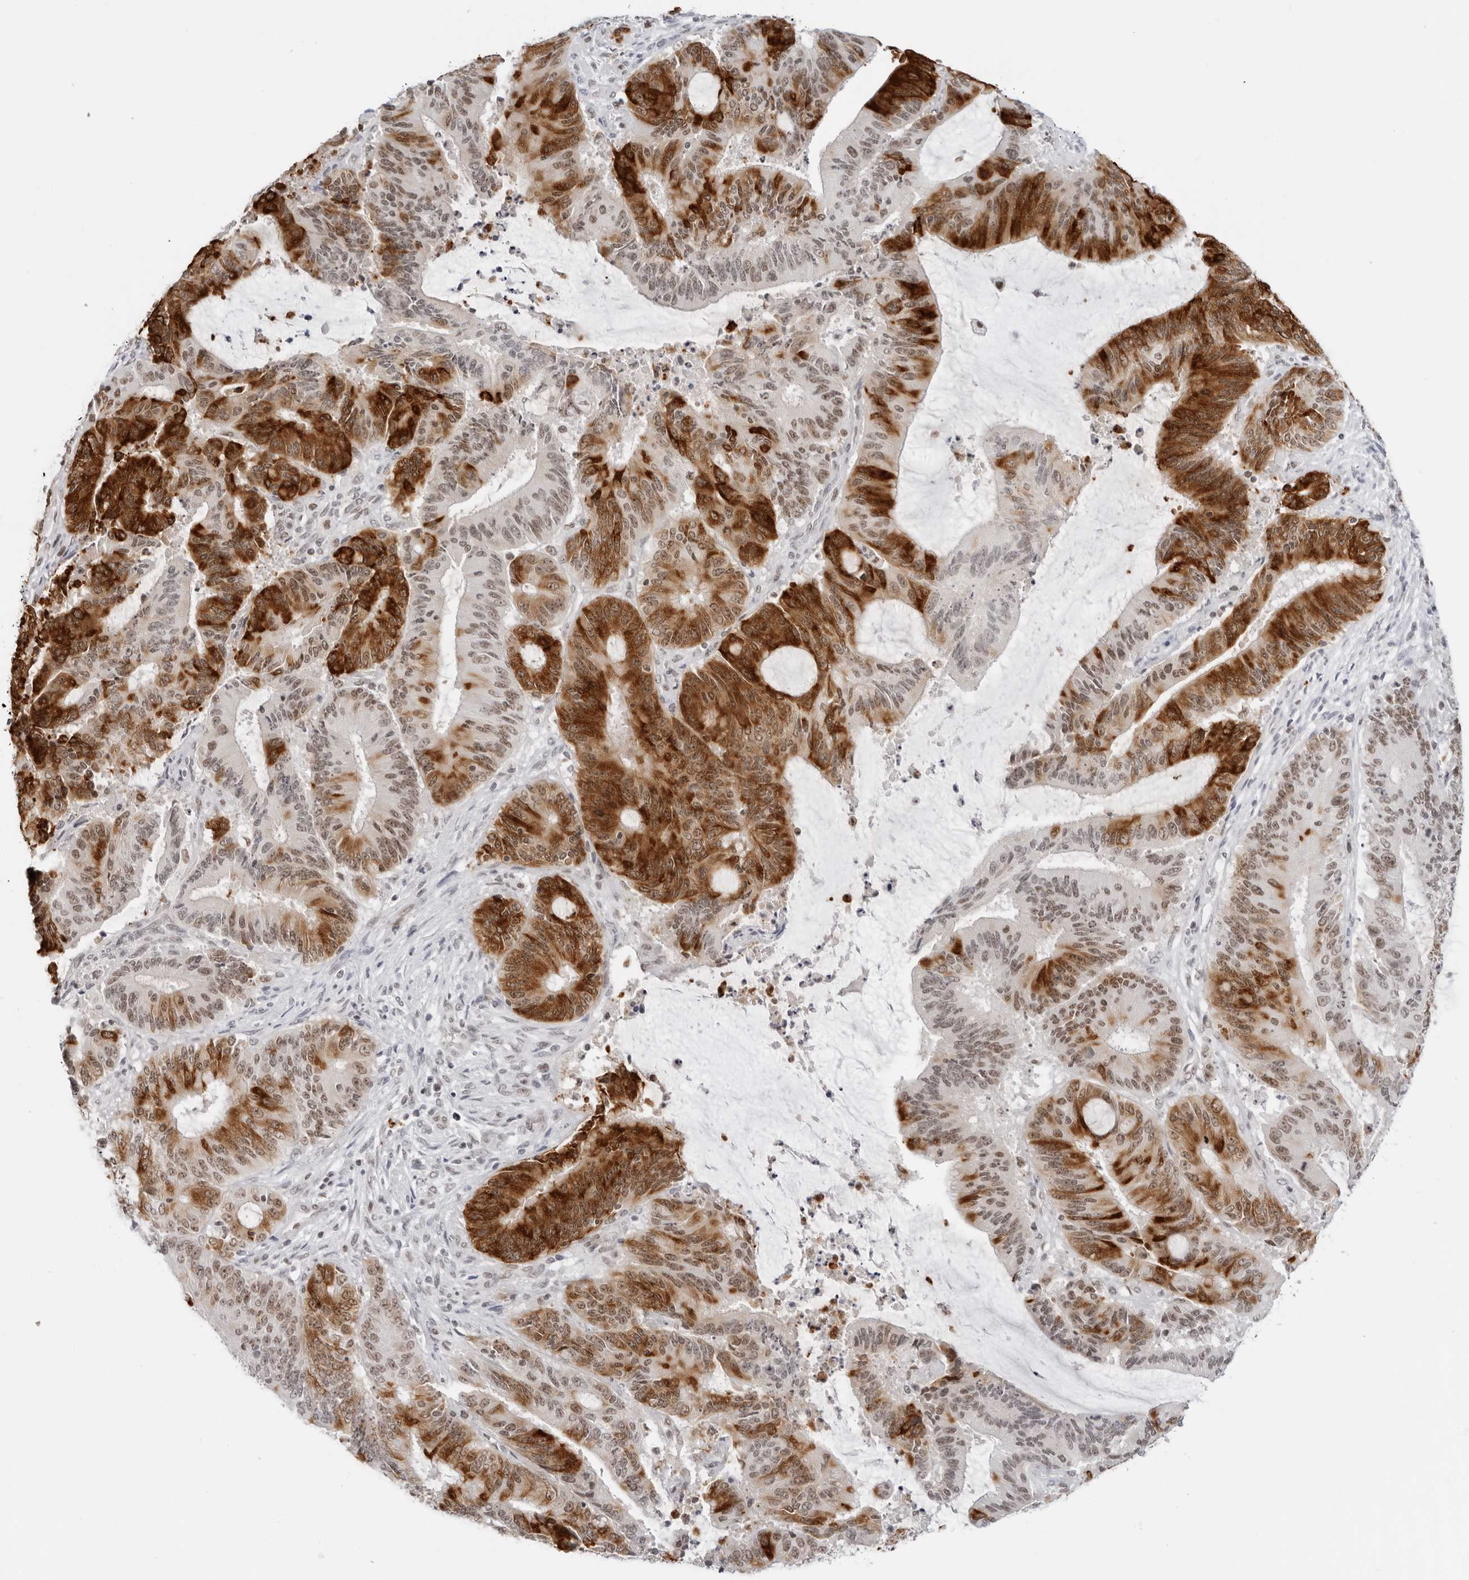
{"staining": {"intensity": "strong", "quantity": "25%-75%", "location": "cytoplasmic/membranous,nuclear"}, "tissue": "liver cancer", "cell_type": "Tumor cells", "image_type": "cancer", "snomed": [{"axis": "morphology", "description": "Normal tissue, NOS"}, {"axis": "morphology", "description": "Cholangiocarcinoma"}, {"axis": "topography", "description": "Liver"}, {"axis": "topography", "description": "Peripheral nerve tissue"}], "caption": "Protein expression analysis of liver cancer exhibits strong cytoplasmic/membranous and nuclear staining in approximately 25%-75% of tumor cells.", "gene": "FOXK2", "patient": {"sex": "female", "age": 73}}